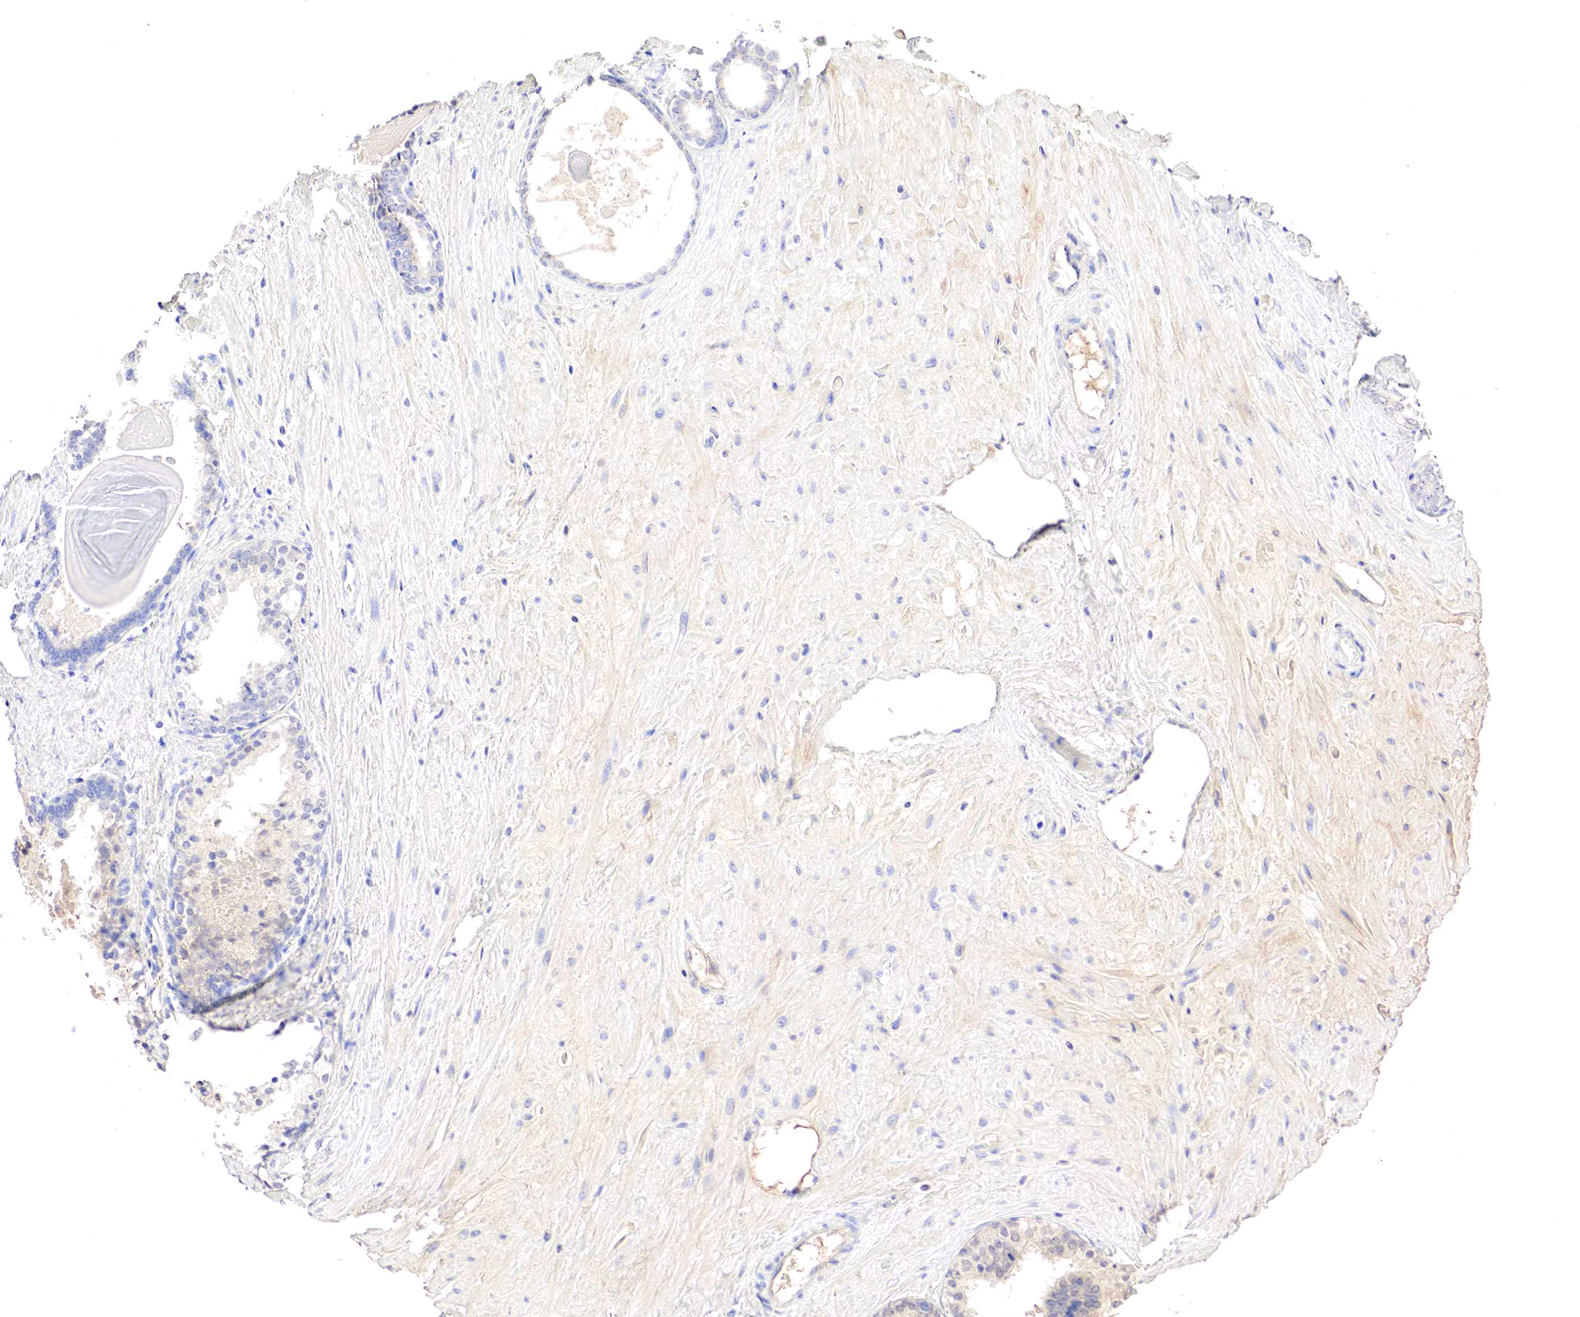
{"staining": {"intensity": "negative", "quantity": "none", "location": "none"}, "tissue": "prostate", "cell_type": "Glandular cells", "image_type": "normal", "snomed": [{"axis": "morphology", "description": "Normal tissue, NOS"}, {"axis": "topography", "description": "Prostate"}], "caption": "Photomicrograph shows no protein expression in glandular cells of benign prostate.", "gene": "GATA1", "patient": {"sex": "male", "age": 65}}